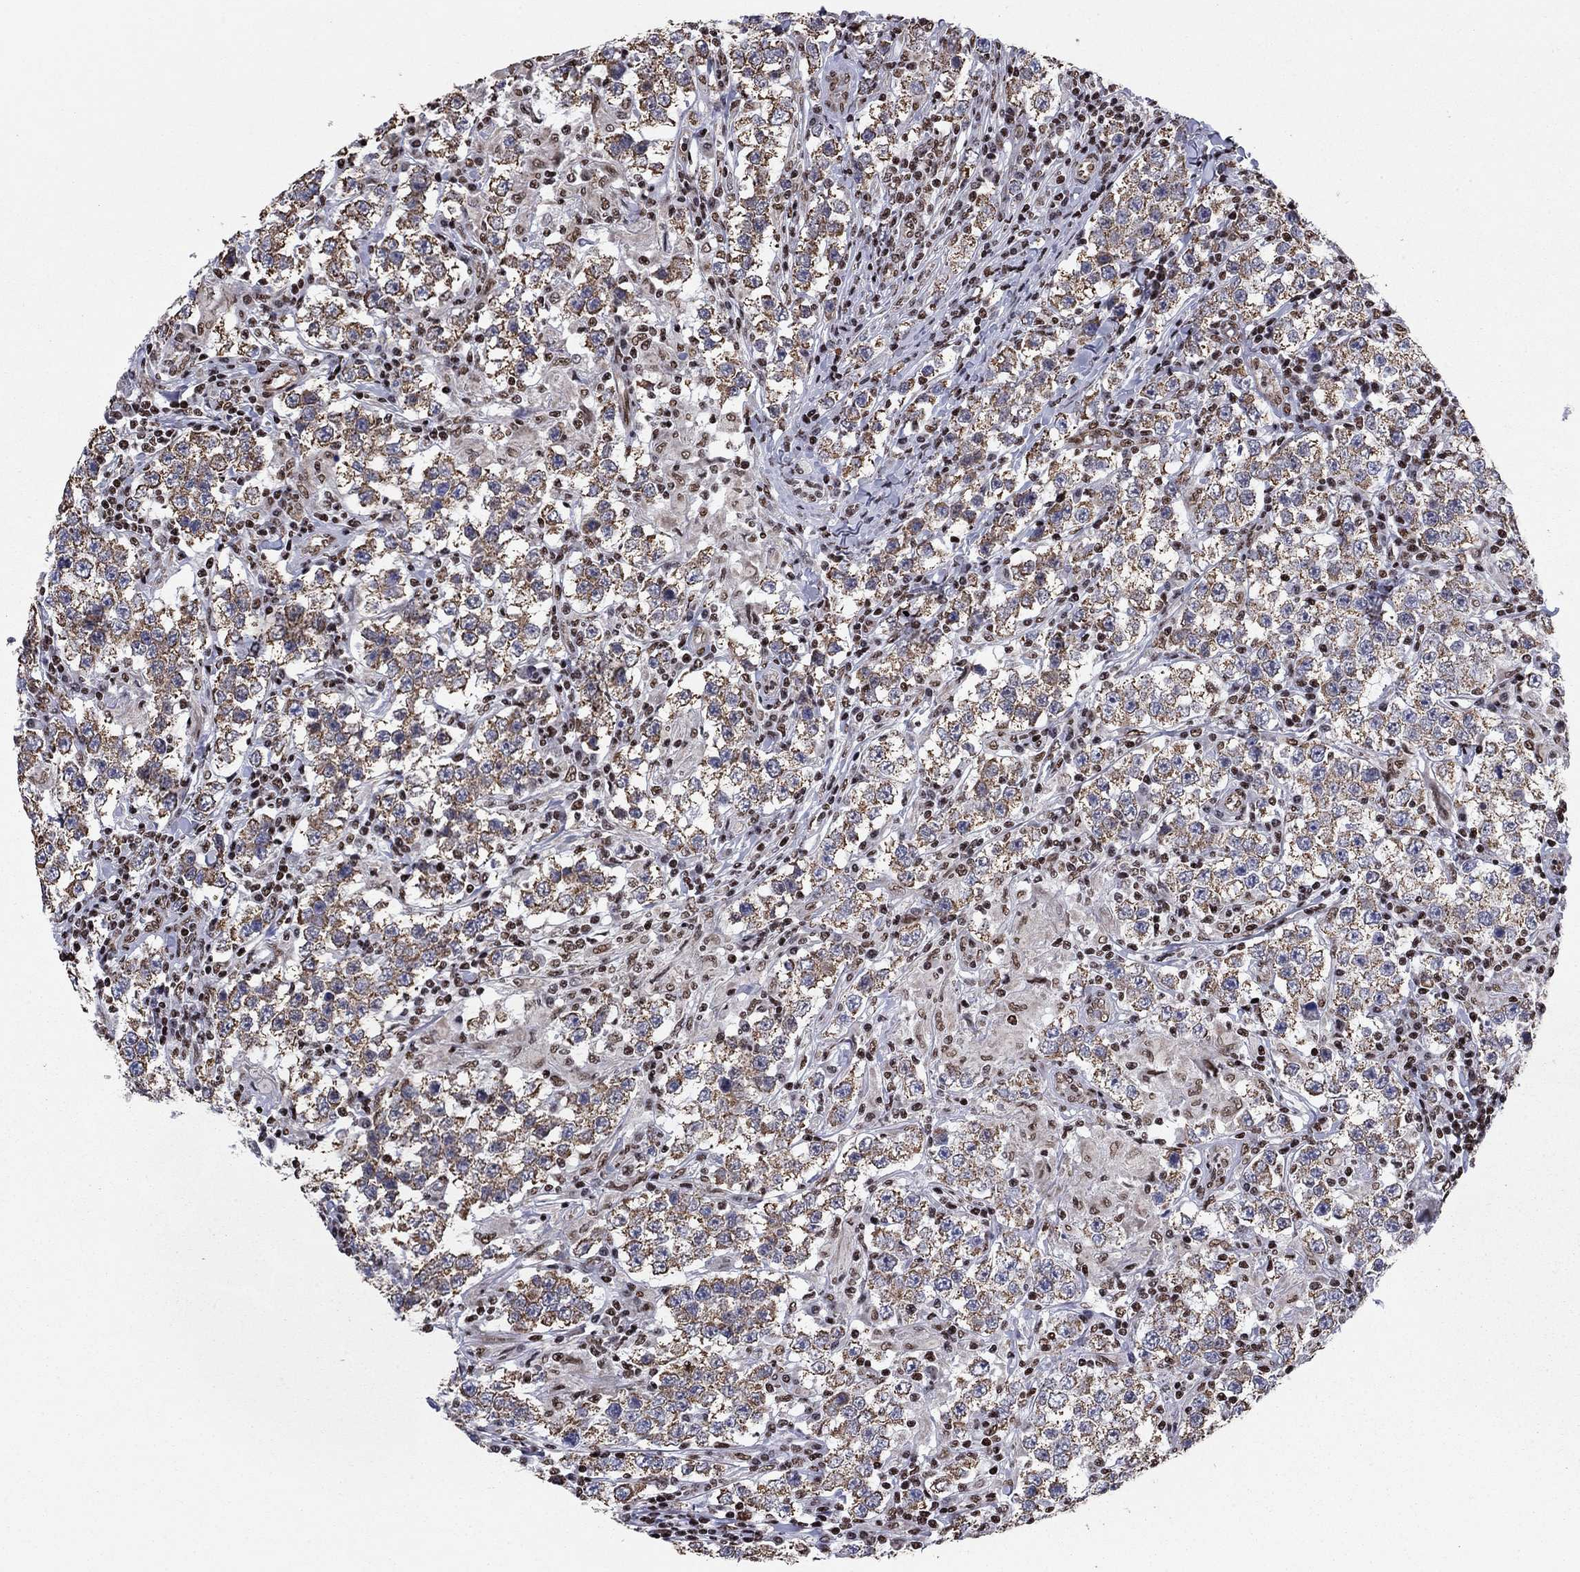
{"staining": {"intensity": "moderate", "quantity": "<25%", "location": "cytoplasmic/membranous,nuclear"}, "tissue": "testis cancer", "cell_type": "Tumor cells", "image_type": "cancer", "snomed": [{"axis": "morphology", "description": "Seminoma, NOS"}, {"axis": "morphology", "description": "Carcinoma, Embryonal, NOS"}, {"axis": "topography", "description": "Testis"}], "caption": "An immunohistochemistry image of neoplastic tissue is shown. Protein staining in brown highlights moderate cytoplasmic/membranous and nuclear positivity in testis cancer within tumor cells.", "gene": "N4BP2", "patient": {"sex": "male", "age": 41}}